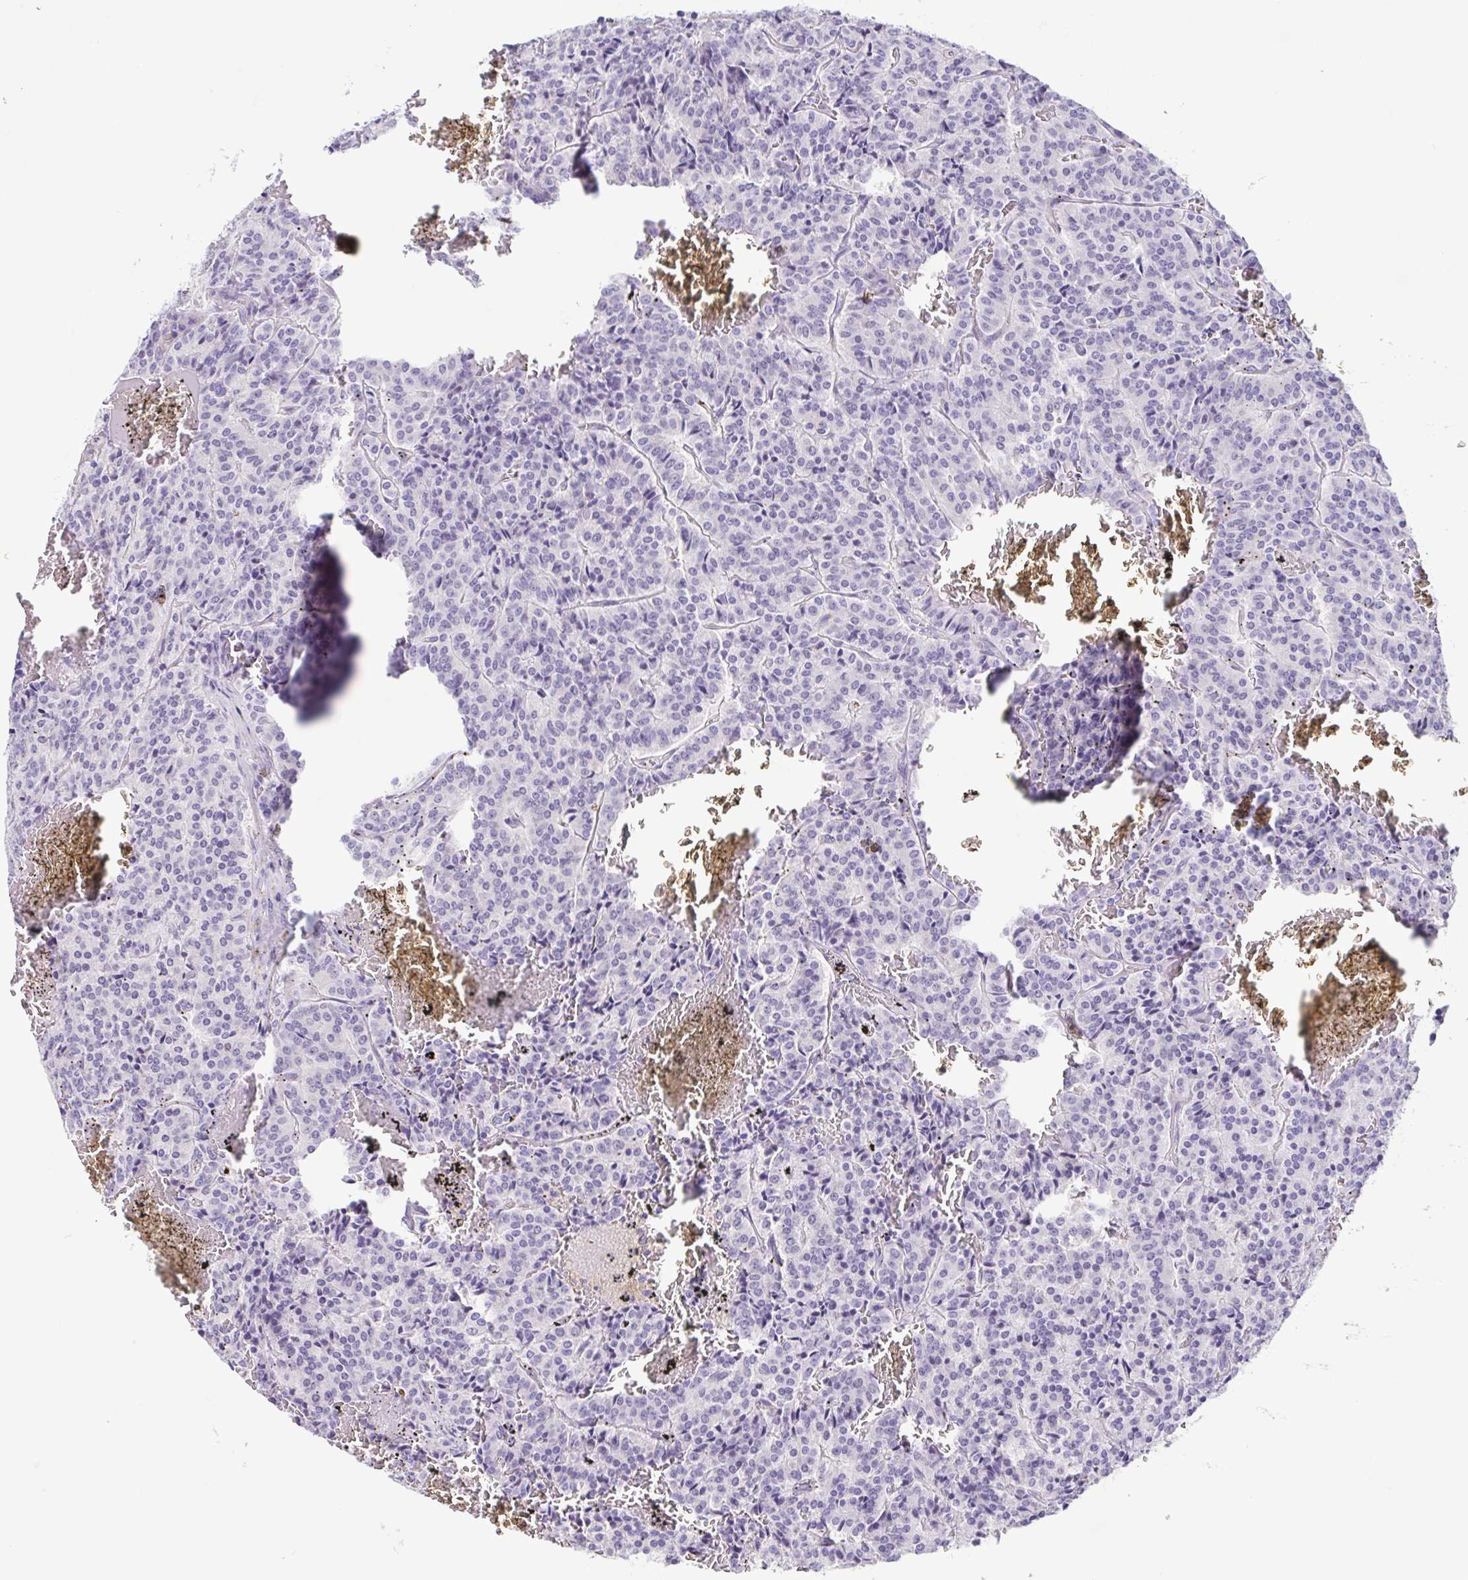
{"staining": {"intensity": "negative", "quantity": "none", "location": "none"}, "tissue": "carcinoid", "cell_type": "Tumor cells", "image_type": "cancer", "snomed": [{"axis": "morphology", "description": "Carcinoid, malignant, NOS"}, {"axis": "topography", "description": "Lung"}], "caption": "DAB (3,3'-diaminobenzidine) immunohistochemical staining of human malignant carcinoid displays no significant expression in tumor cells.", "gene": "TERT", "patient": {"sex": "male", "age": 70}}